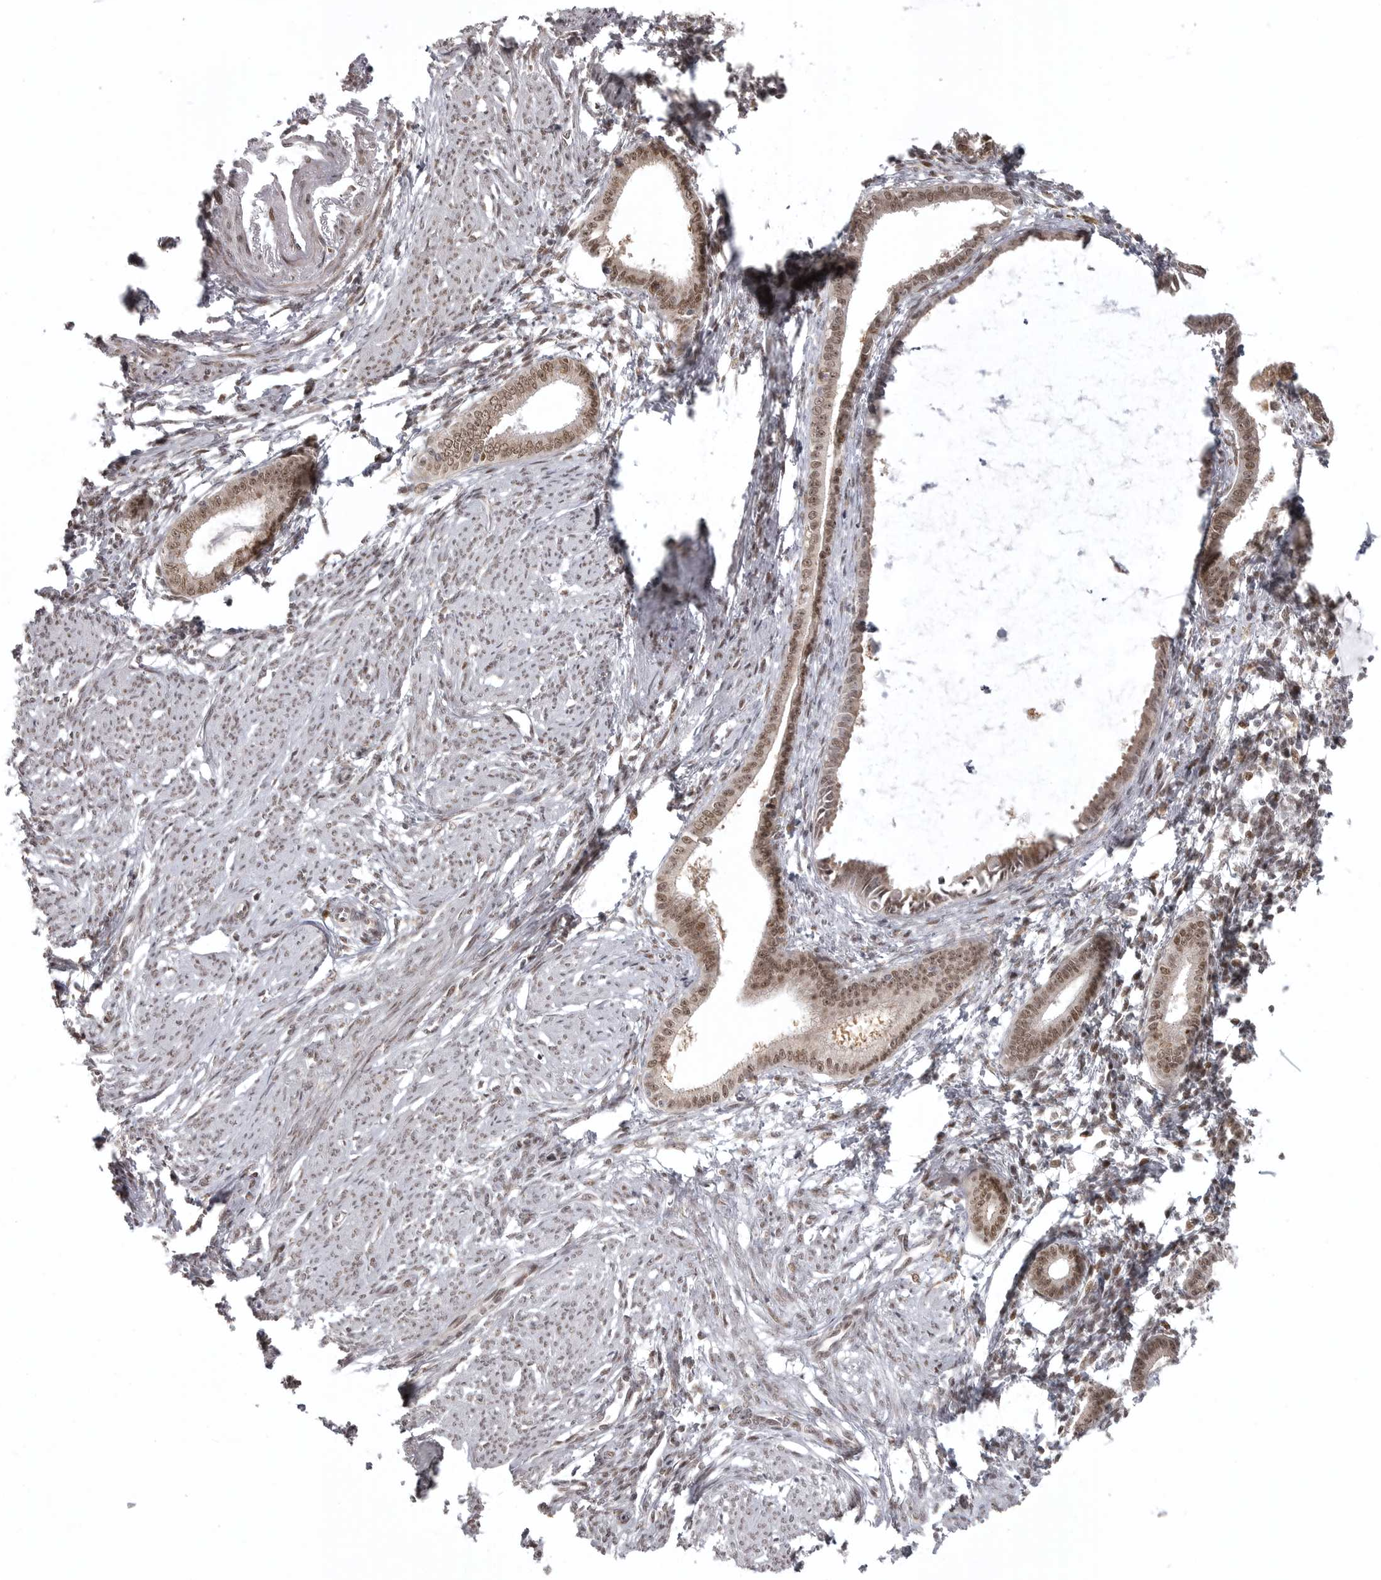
{"staining": {"intensity": "weak", "quantity": "25%-75%", "location": "nuclear"}, "tissue": "endometrium", "cell_type": "Cells in endometrial stroma", "image_type": "normal", "snomed": [{"axis": "morphology", "description": "Normal tissue, NOS"}, {"axis": "topography", "description": "Endometrium"}], "caption": "About 25%-75% of cells in endometrial stroma in benign endometrium reveal weak nuclear protein staining as visualized by brown immunohistochemical staining.", "gene": "ISG20L2", "patient": {"sex": "female", "age": 56}}